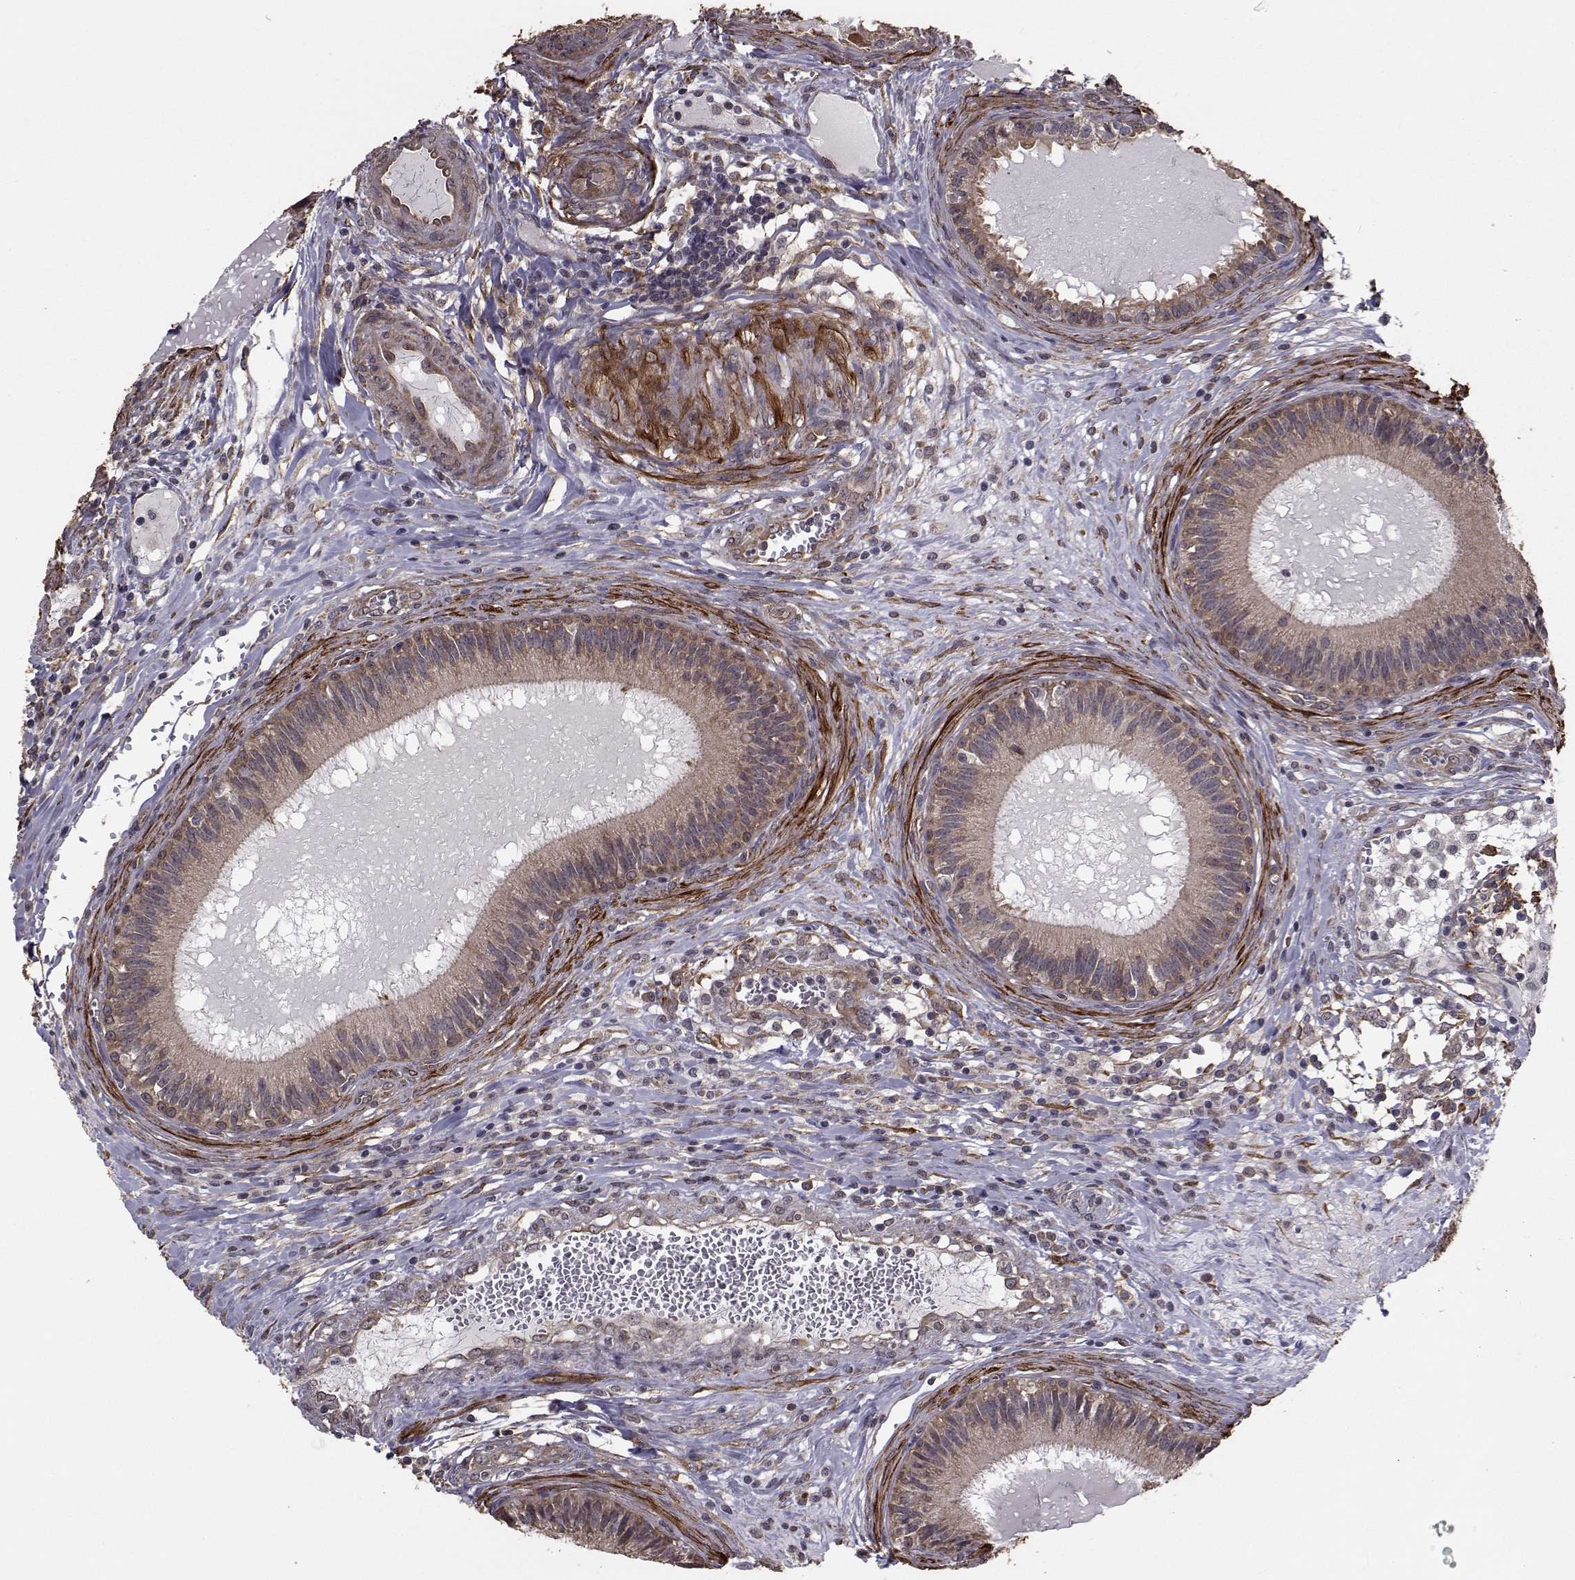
{"staining": {"intensity": "weak", "quantity": ">75%", "location": "cytoplasmic/membranous"}, "tissue": "epididymis", "cell_type": "Glandular cells", "image_type": "normal", "snomed": [{"axis": "morphology", "description": "Normal tissue, NOS"}, {"axis": "topography", "description": "Epididymis"}], "caption": "Human epididymis stained with a brown dye displays weak cytoplasmic/membranous positive positivity in about >75% of glandular cells.", "gene": "TRIP10", "patient": {"sex": "male", "age": 27}}